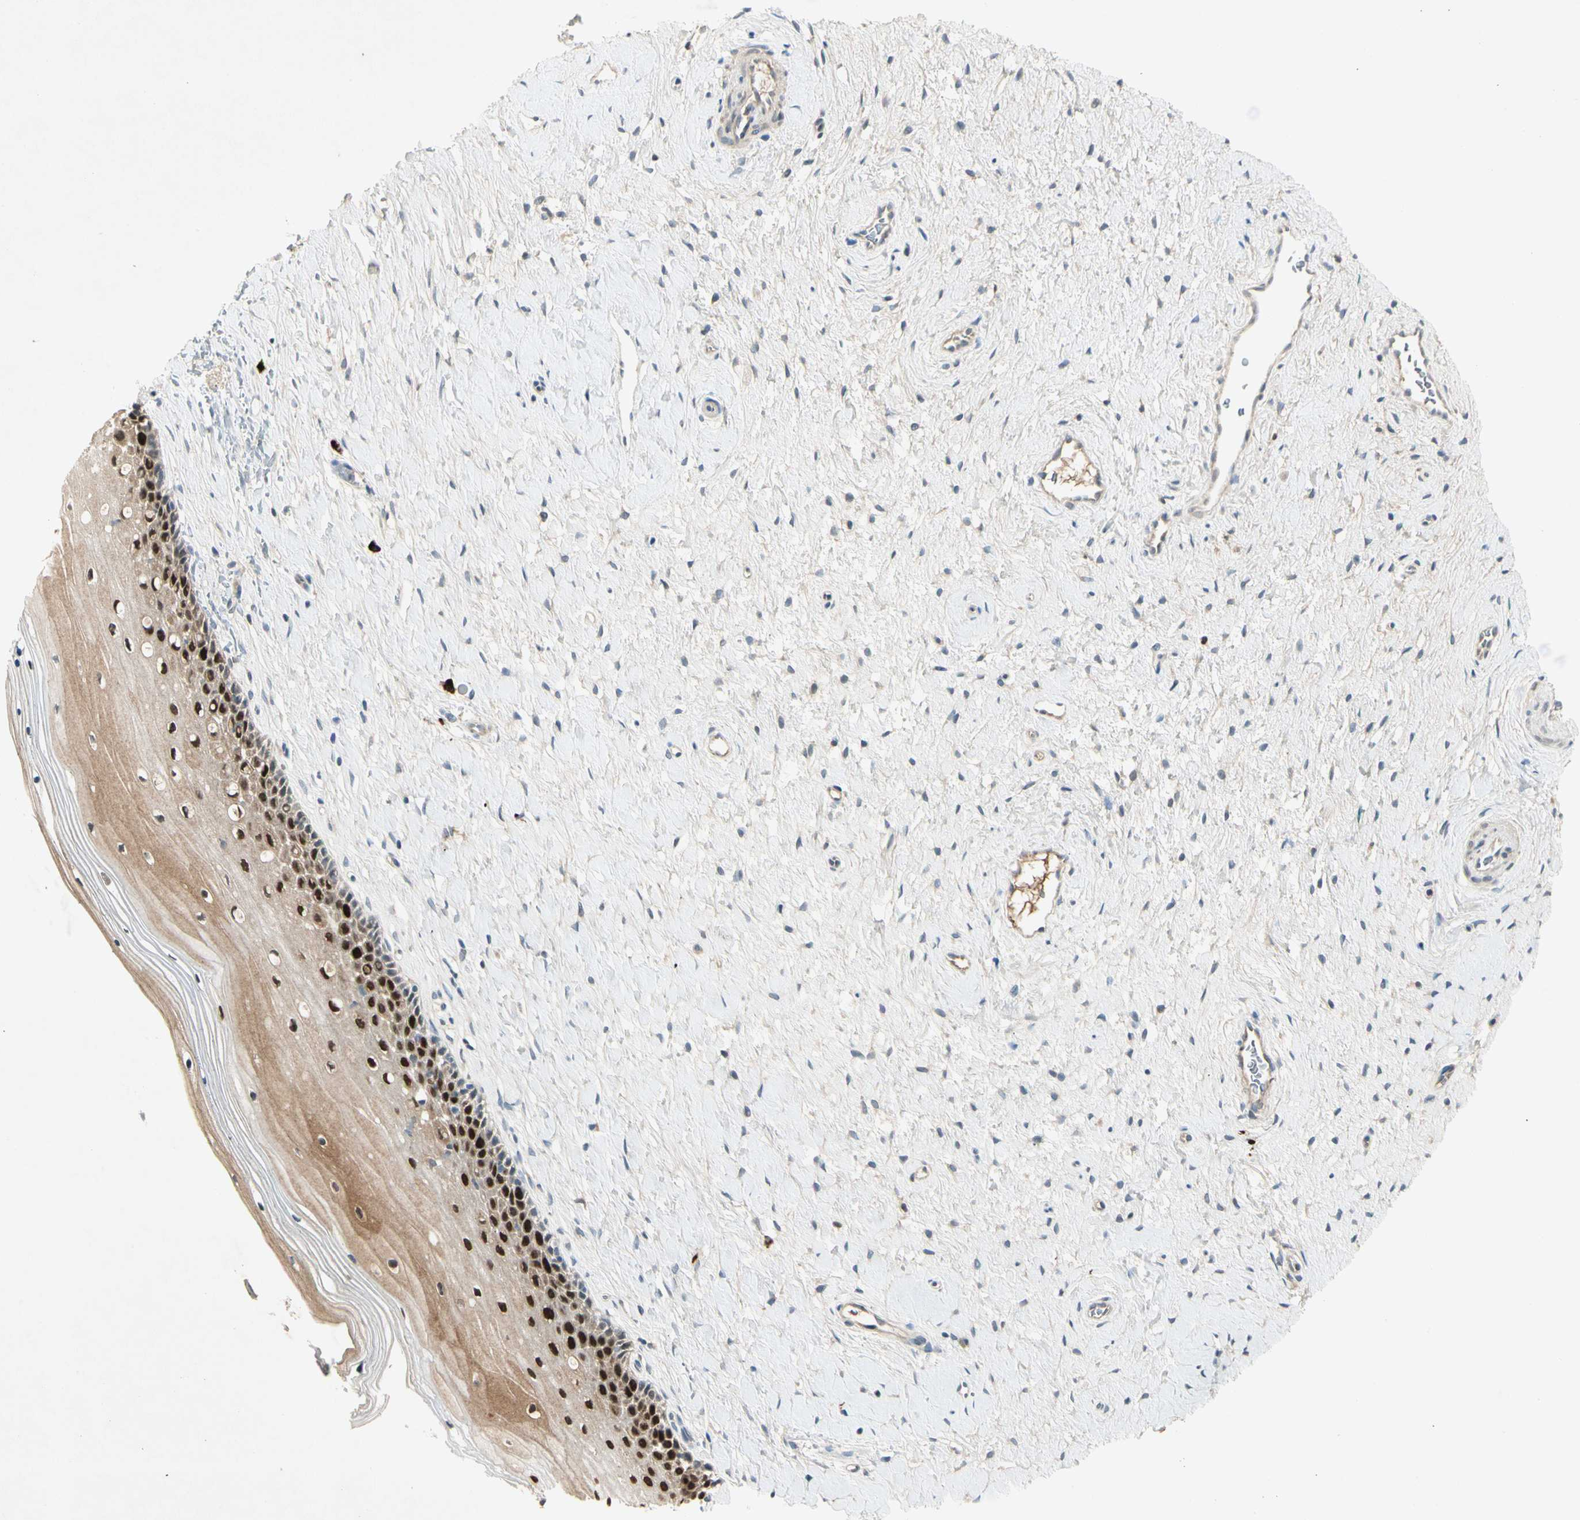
{"staining": {"intensity": "negative", "quantity": "none", "location": "none"}, "tissue": "cervix", "cell_type": "Glandular cells", "image_type": "normal", "snomed": [{"axis": "morphology", "description": "Normal tissue, NOS"}, {"axis": "topography", "description": "Cervix"}], "caption": "Normal cervix was stained to show a protein in brown. There is no significant staining in glandular cells.", "gene": "PITX1", "patient": {"sex": "female", "age": 39}}